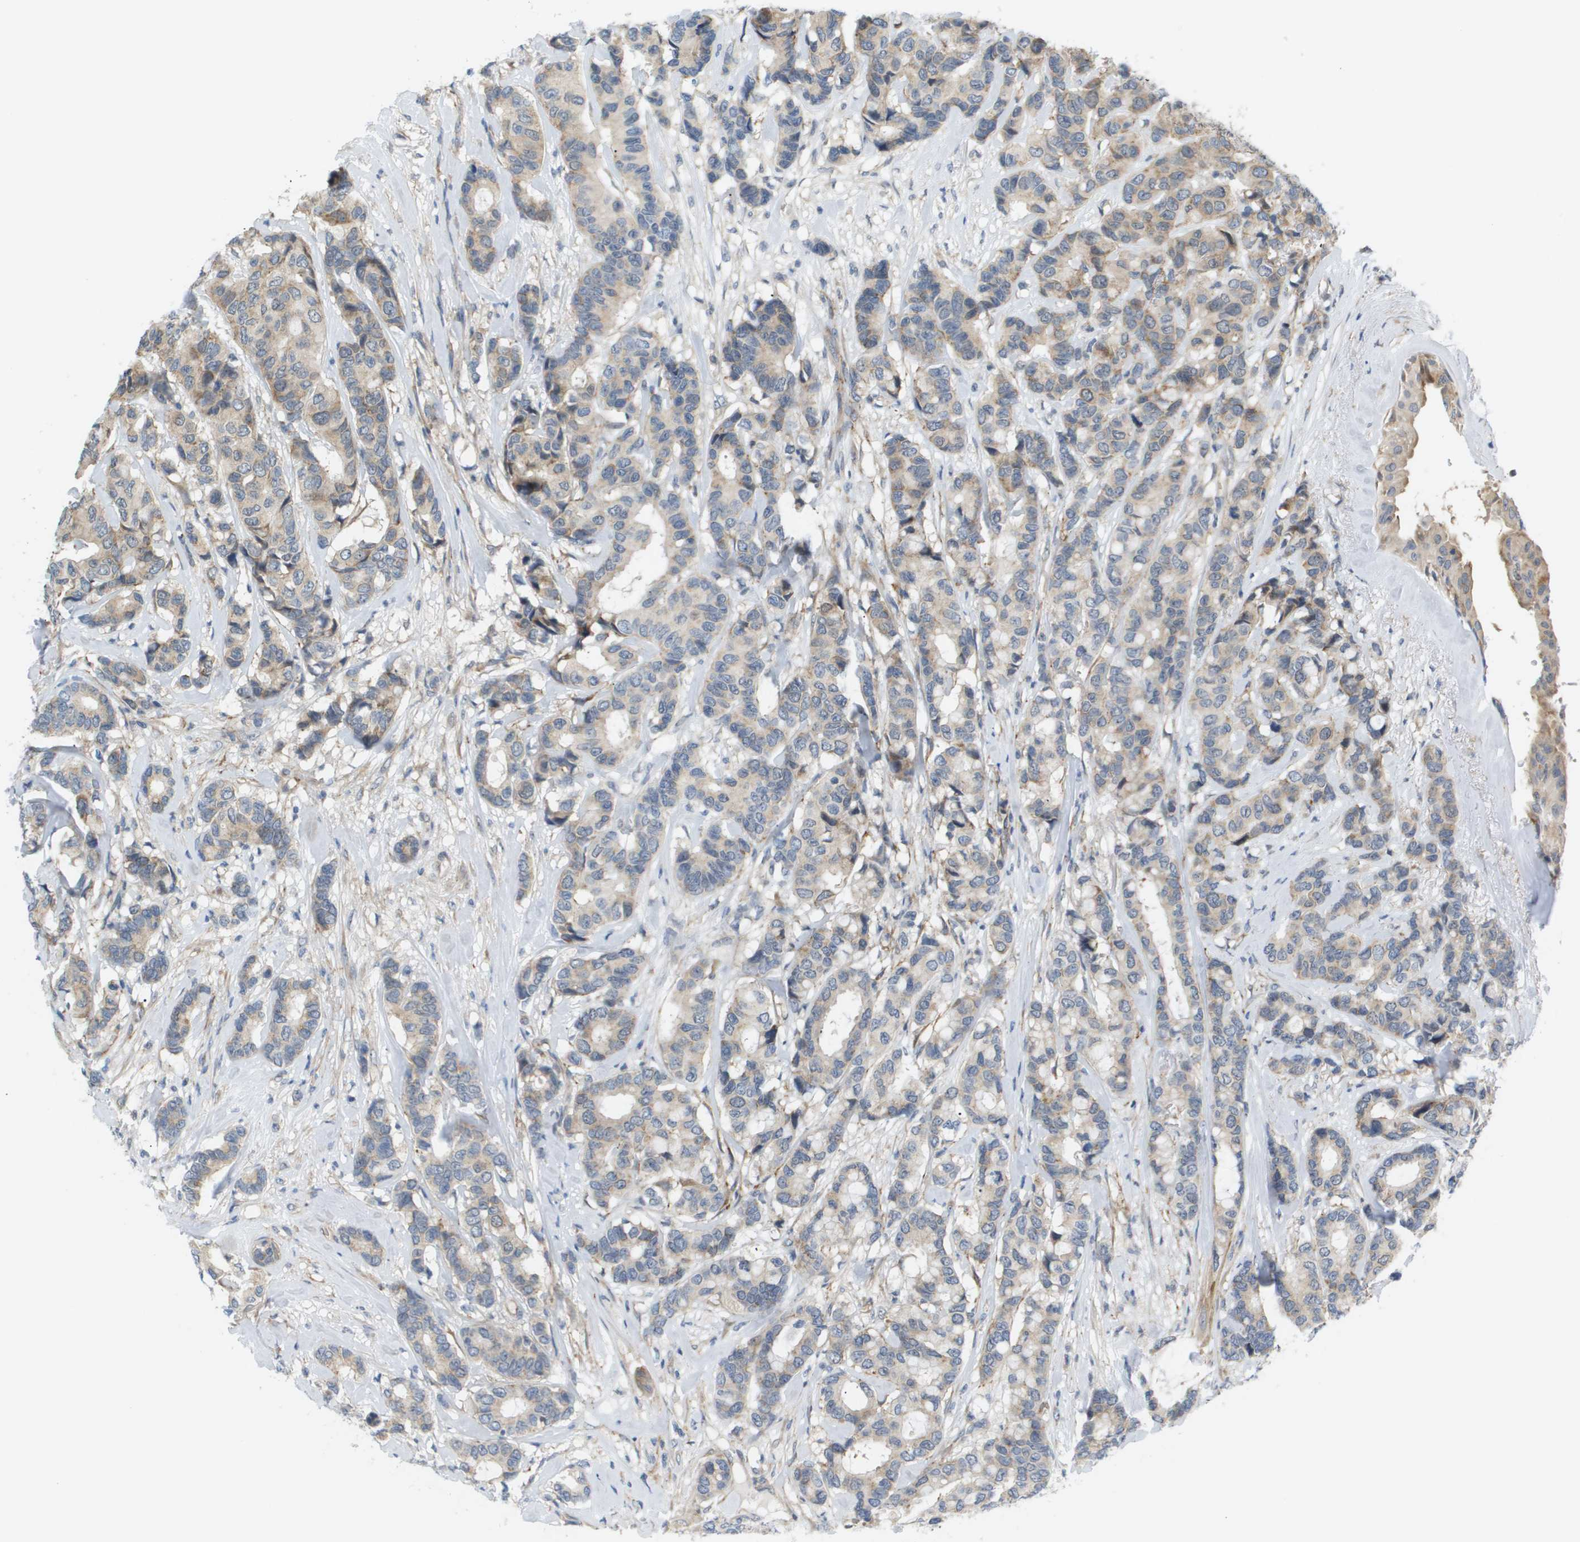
{"staining": {"intensity": "moderate", "quantity": "<25%", "location": "cytoplasmic/membranous"}, "tissue": "breast cancer", "cell_type": "Tumor cells", "image_type": "cancer", "snomed": [{"axis": "morphology", "description": "Duct carcinoma"}, {"axis": "topography", "description": "Breast"}], "caption": "This micrograph exhibits breast intraductal carcinoma stained with immunohistochemistry to label a protein in brown. The cytoplasmic/membranous of tumor cells show moderate positivity for the protein. Nuclei are counter-stained blue.", "gene": "OTUD5", "patient": {"sex": "female", "age": 87}}